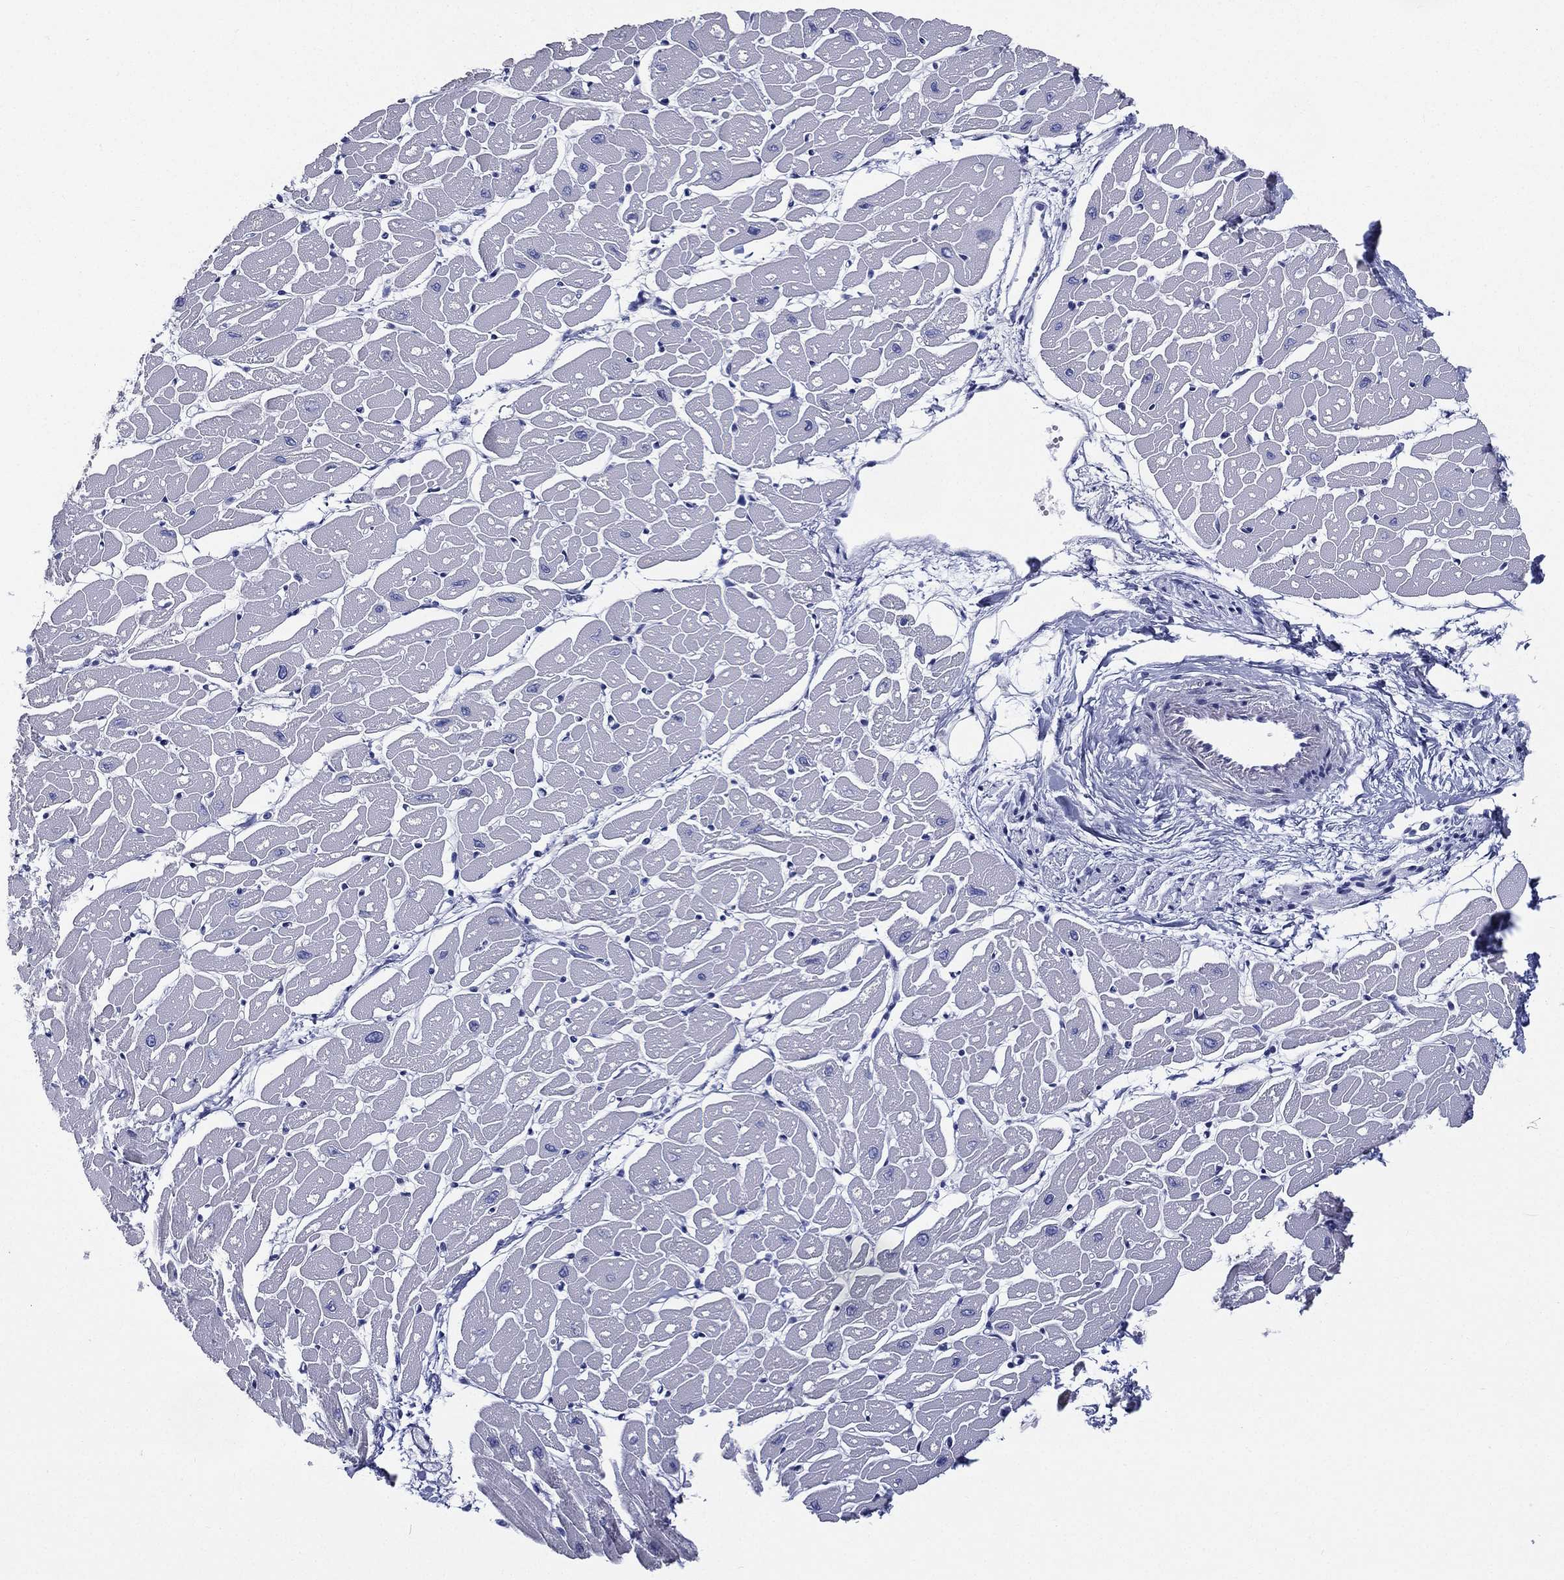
{"staining": {"intensity": "negative", "quantity": "none", "location": "none"}, "tissue": "heart muscle", "cell_type": "Cardiomyocytes", "image_type": "normal", "snomed": [{"axis": "morphology", "description": "Normal tissue, NOS"}, {"axis": "topography", "description": "Heart"}], "caption": "This image is of benign heart muscle stained with IHC to label a protein in brown with the nuclei are counter-stained blue. There is no positivity in cardiomyocytes. The staining was performed using DAB to visualize the protein expression in brown, while the nuclei were stained in blue with hematoxylin (Magnification: 20x).", "gene": "RSPH4A", "patient": {"sex": "male", "age": 57}}